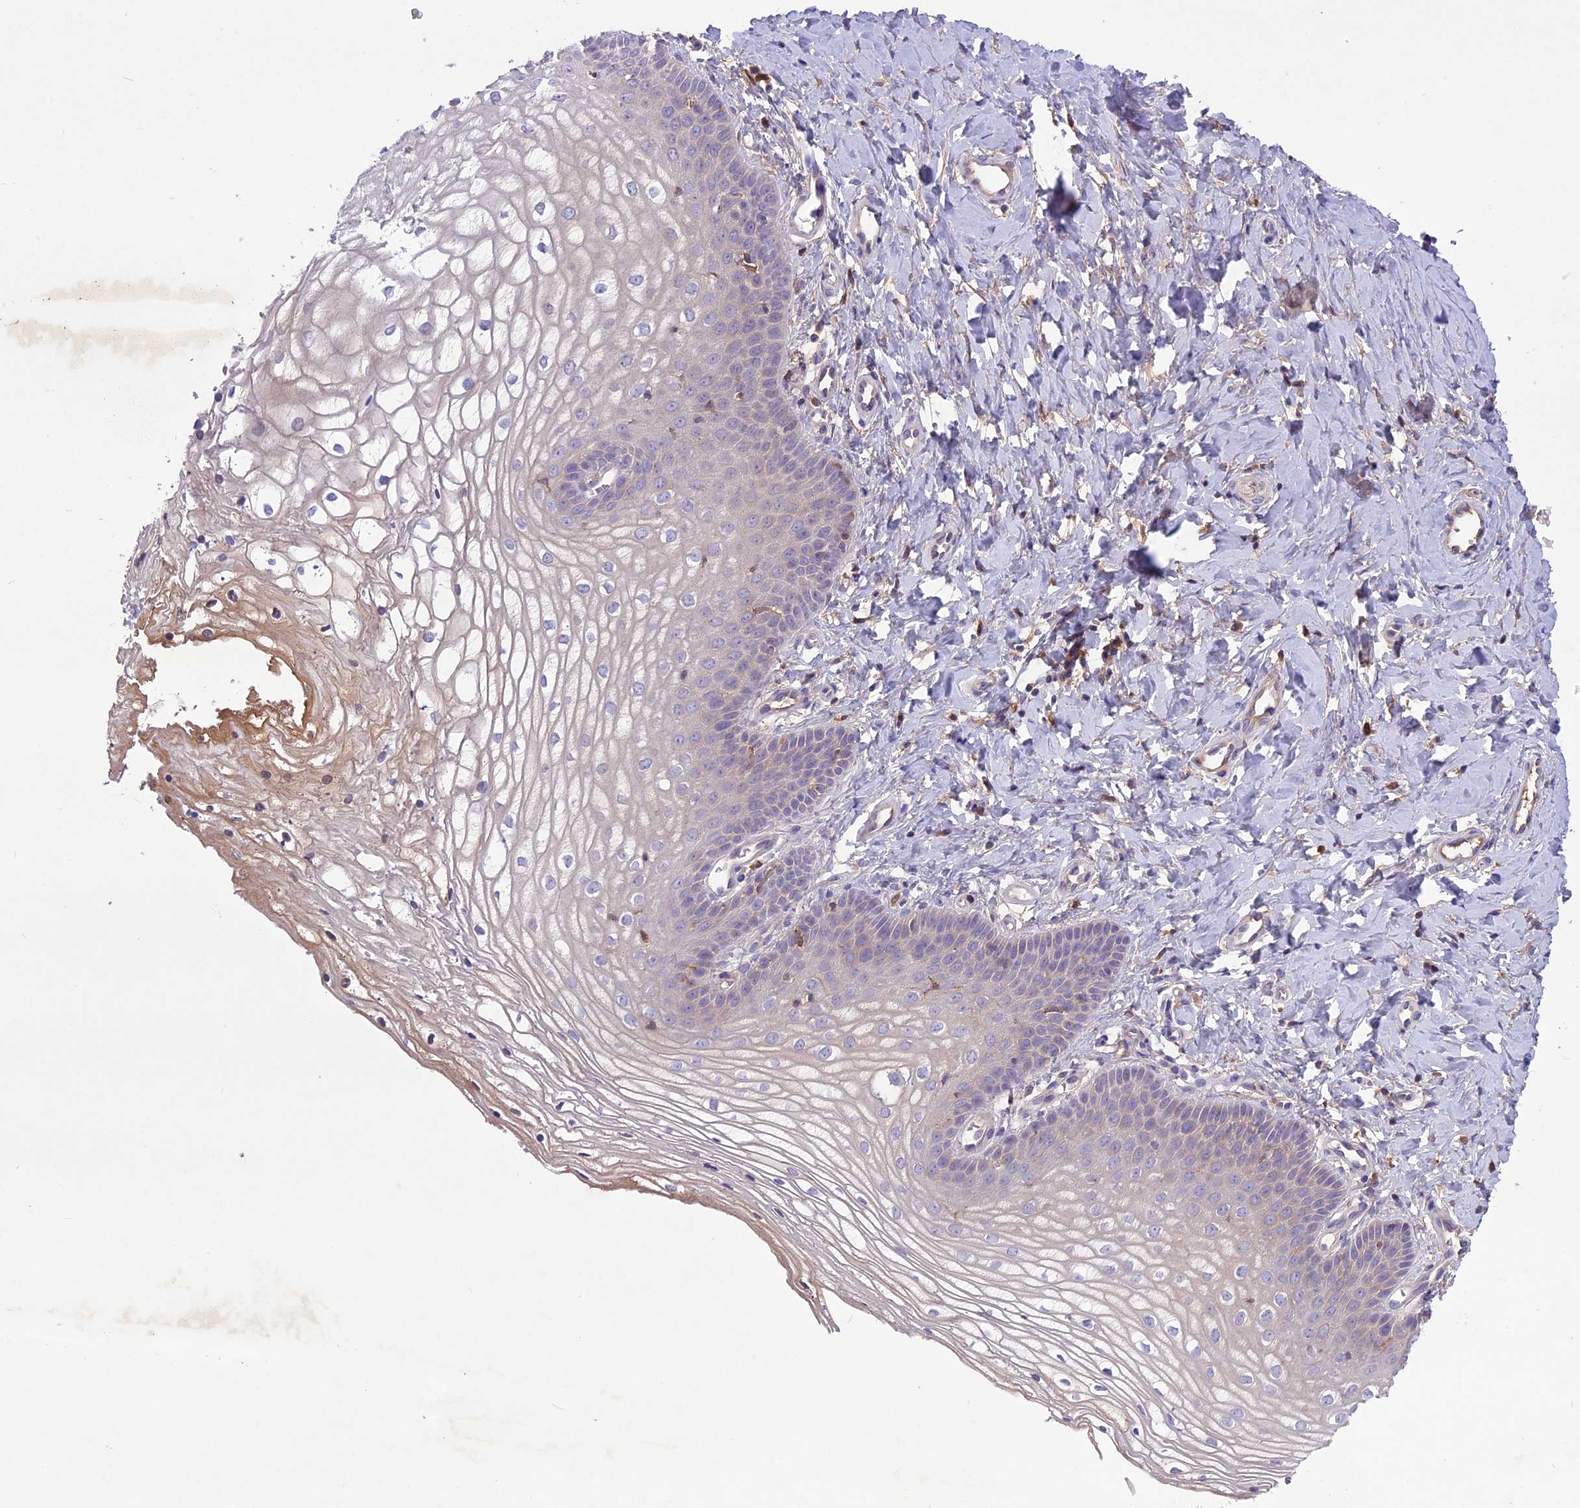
{"staining": {"intensity": "negative", "quantity": "none", "location": "none"}, "tissue": "vagina", "cell_type": "Squamous epithelial cells", "image_type": "normal", "snomed": [{"axis": "morphology", "description": "Normal tissue, NOS"}, {"axis": "topography", "description": "Vagina"}], "caption": "The image reveals no significant expression in squamous epithelial cells of vagina.", "gene": "ADO", "patient": {"sex": "female", "age": 68}}